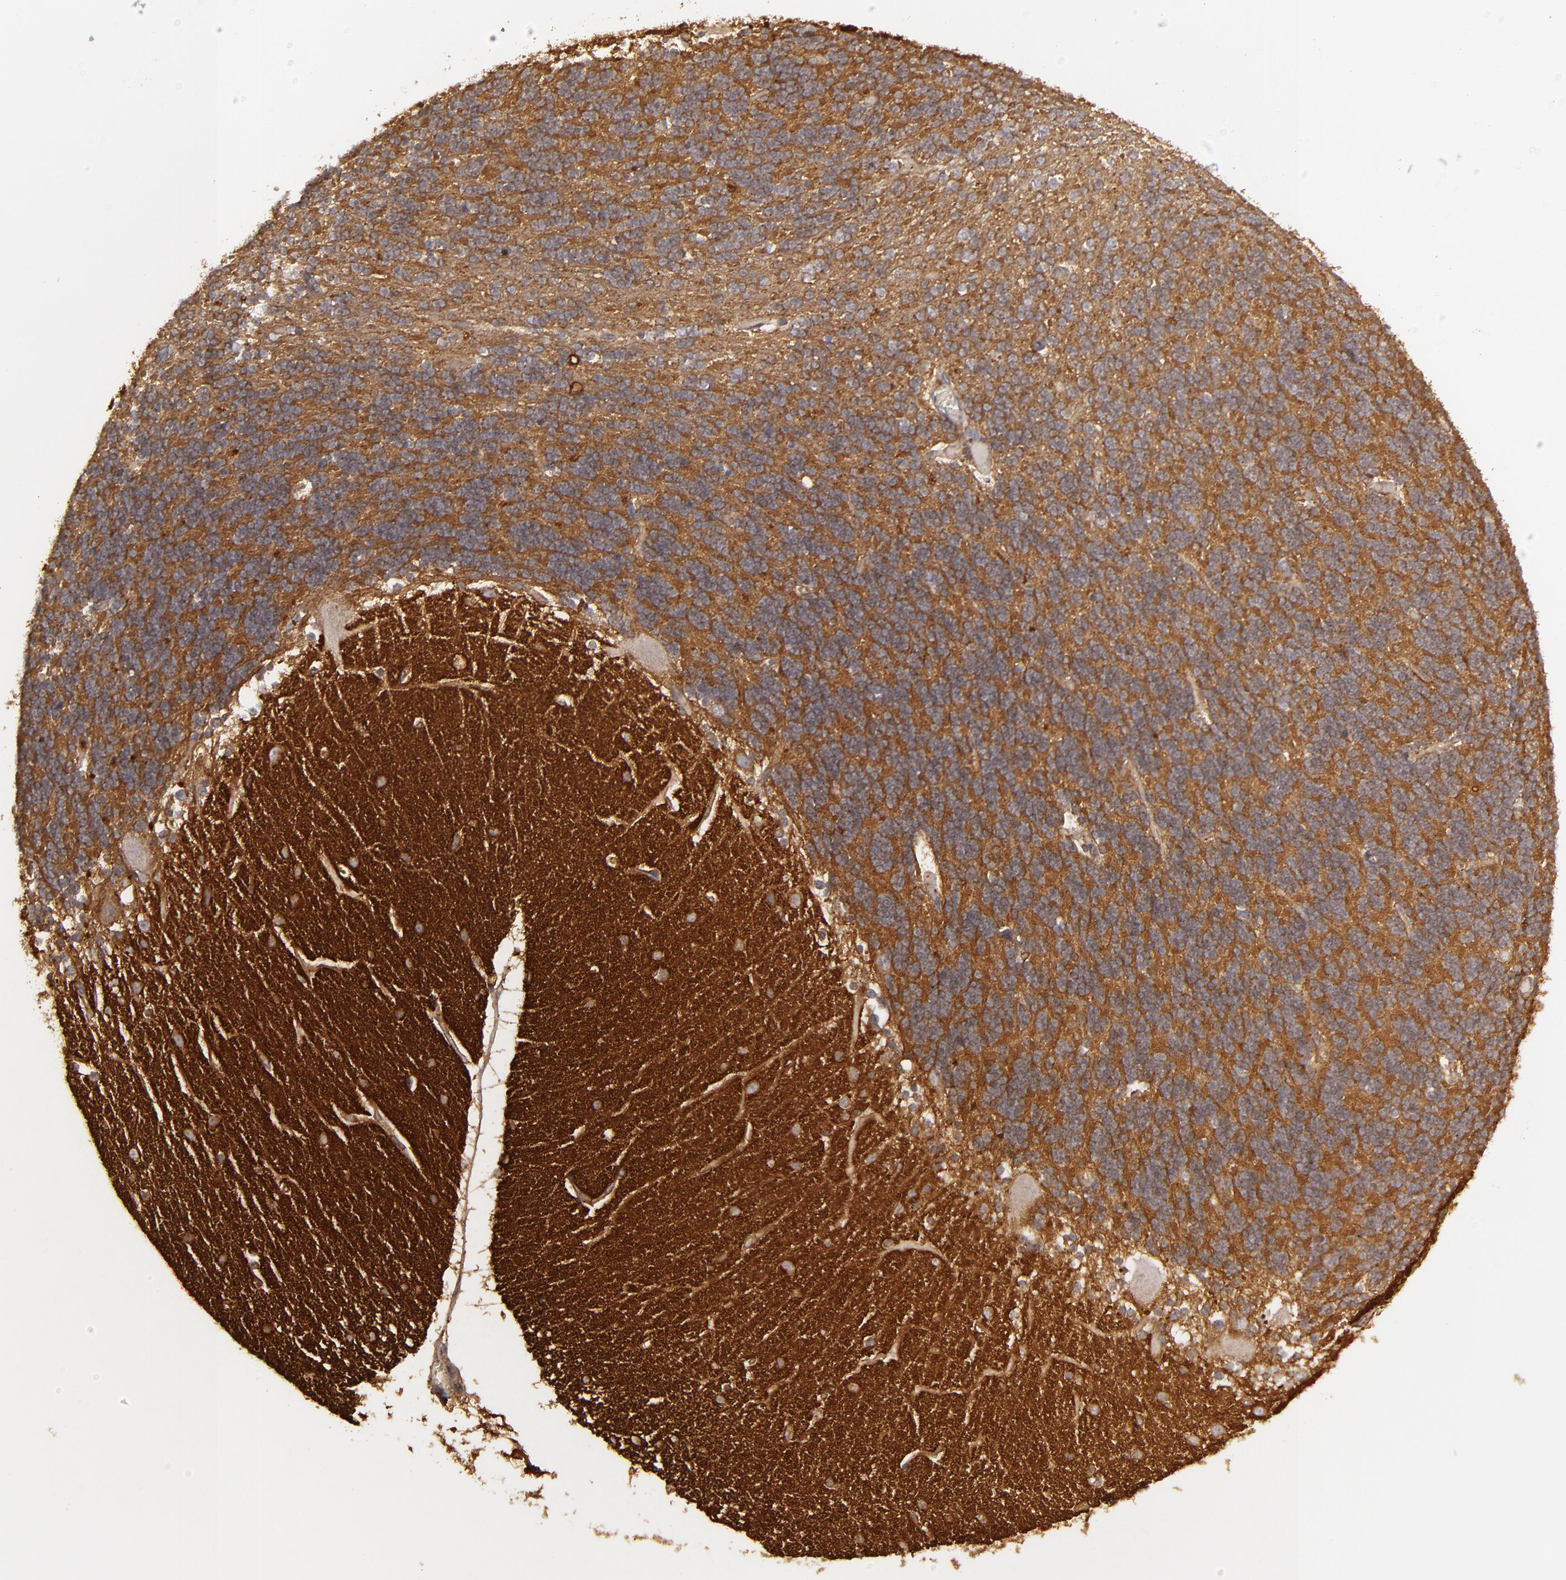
{"staining": {"intensity": "strong", "quantity": ">75%", "location": "cytoplasmic/membranous"}, "tissue": "cerebellum", "cell_type": "Cells in granular layer", "image_type": "normal", "snomed": [{"axis": "morphology", "description": "Normal tissue, NOS"}, {"axis": "topography", "description": "Cerebellum"}], "caption": "Immunohistochemistry (IHC) photomicrograph of unremarkable cerebellum: human cerebellum stained using immunohistochemistry (IHC) exhibits high levels of strong protein expression localized specifically in the cytoplasmic/membranous of cells in granular layer, appearing as a cytoplasmic/membranous brown color.", "gene": "HRAS", "patient": {"sex": "female", "age": 54}}